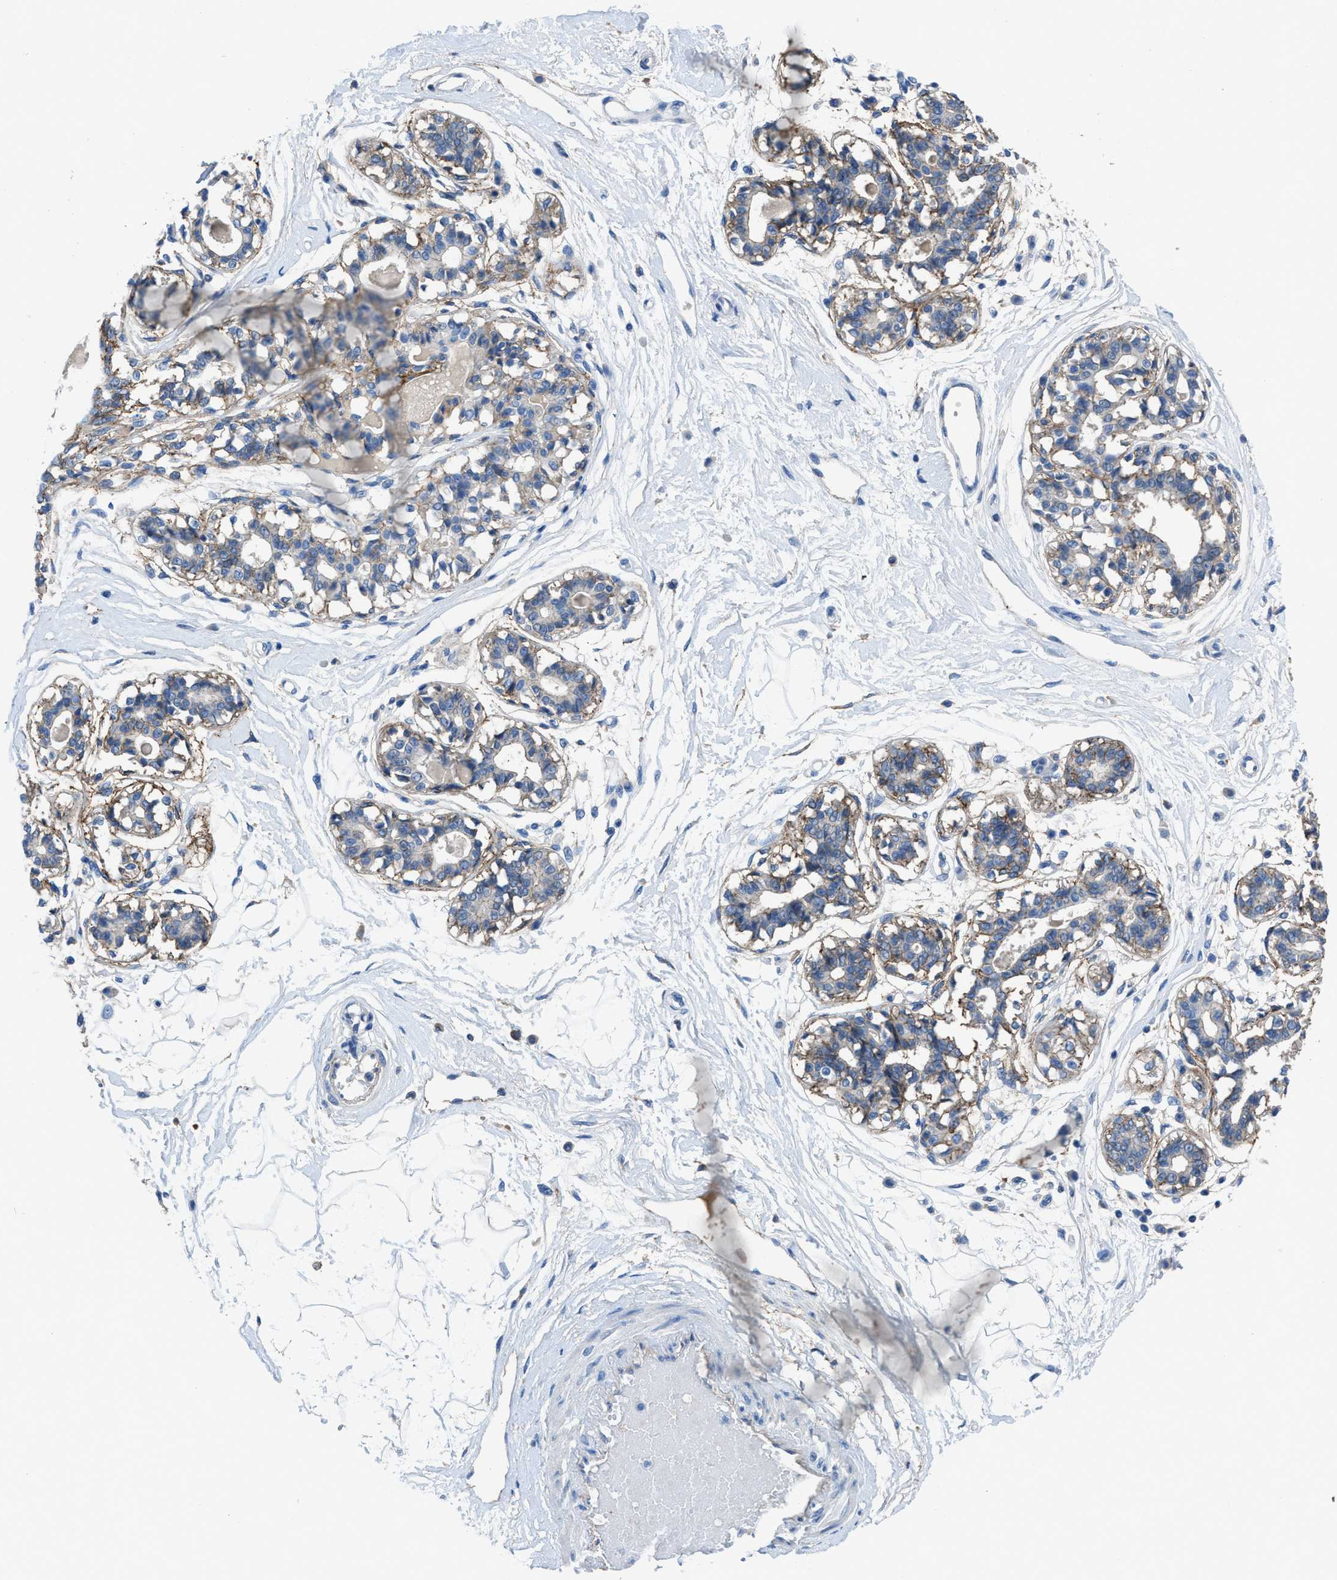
{"staining": {"intensity": "negative", "quantity": "none", "location": "none"}, "tissue": "breast", "cell_type": "Adipocytes", "image_type": "normal", "snomed": [{"axis": "morphology", "description": "Normal tissue, NOS"}, {"axis": "topography", "description": "Breast"}], "caption": "Micrograph shows no significant protein staining in adipocytes of unremarkable breast.", "gene": "PTGFRN", "patient": {"sex": "female", "age": 45}}